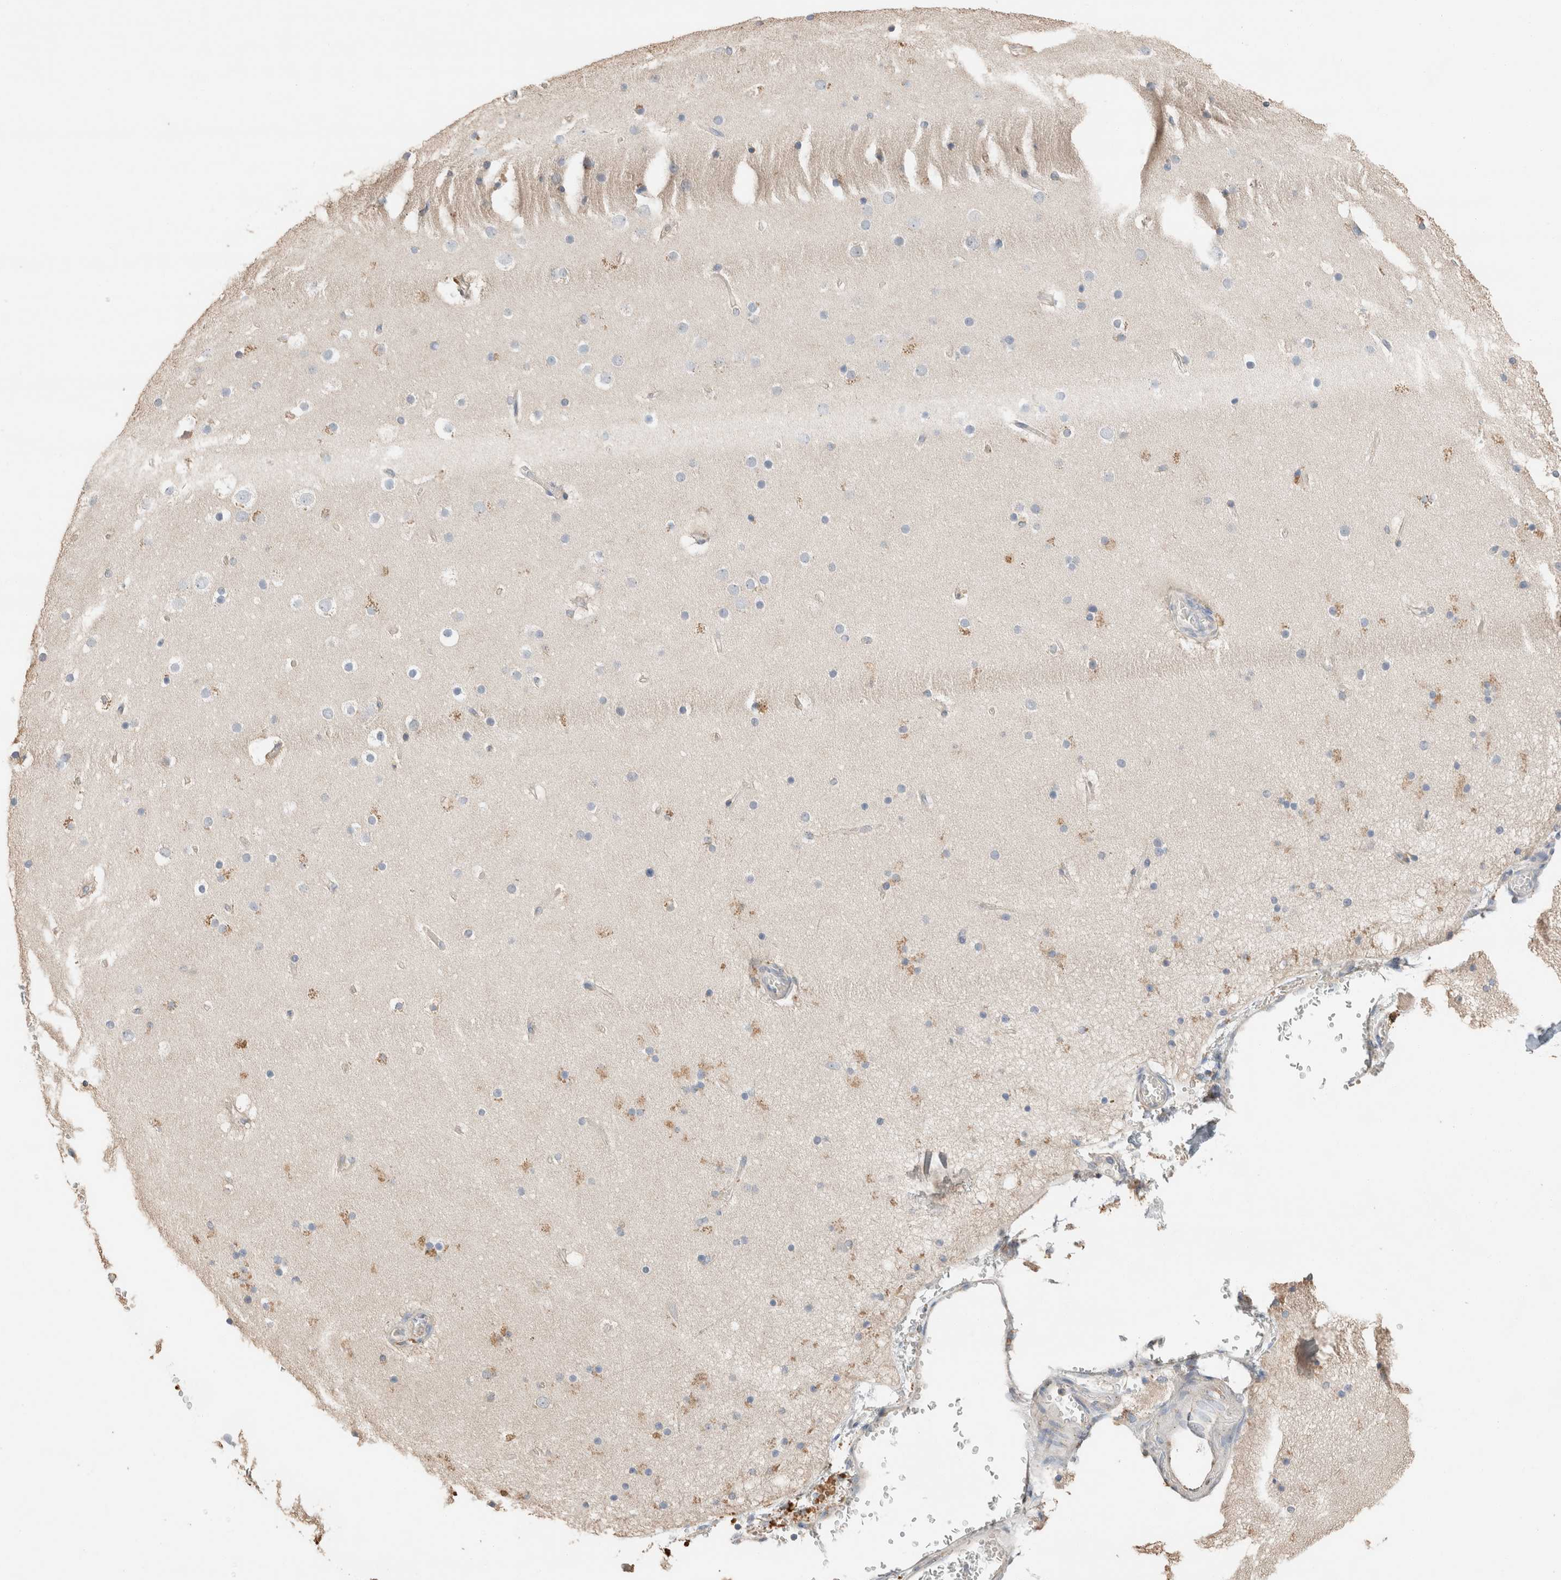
{"staining": {"intensity": "weak", "quantity": "25%-75%", "location": "cytoplasmic/membranous"}, "tissue": "cerebral cortex", "cell_type": "Endothelial cells", "image_type": "normal", "snomed": [{"axis": "morphology", "description": "Normal tissue, NOS"}, {"axis": "topography", "description": "Cerebral cortex"}], "caption": "DAB (3,3'-diaminobenzidine) immunohistochemical staining of benign cerebral cortex shows weak cytoplasmic/membranous protein positivity in about 25%-75% of endothelial cells.", "gene": "TUBD1", "patient": {"sex": "male", "age": 57}}